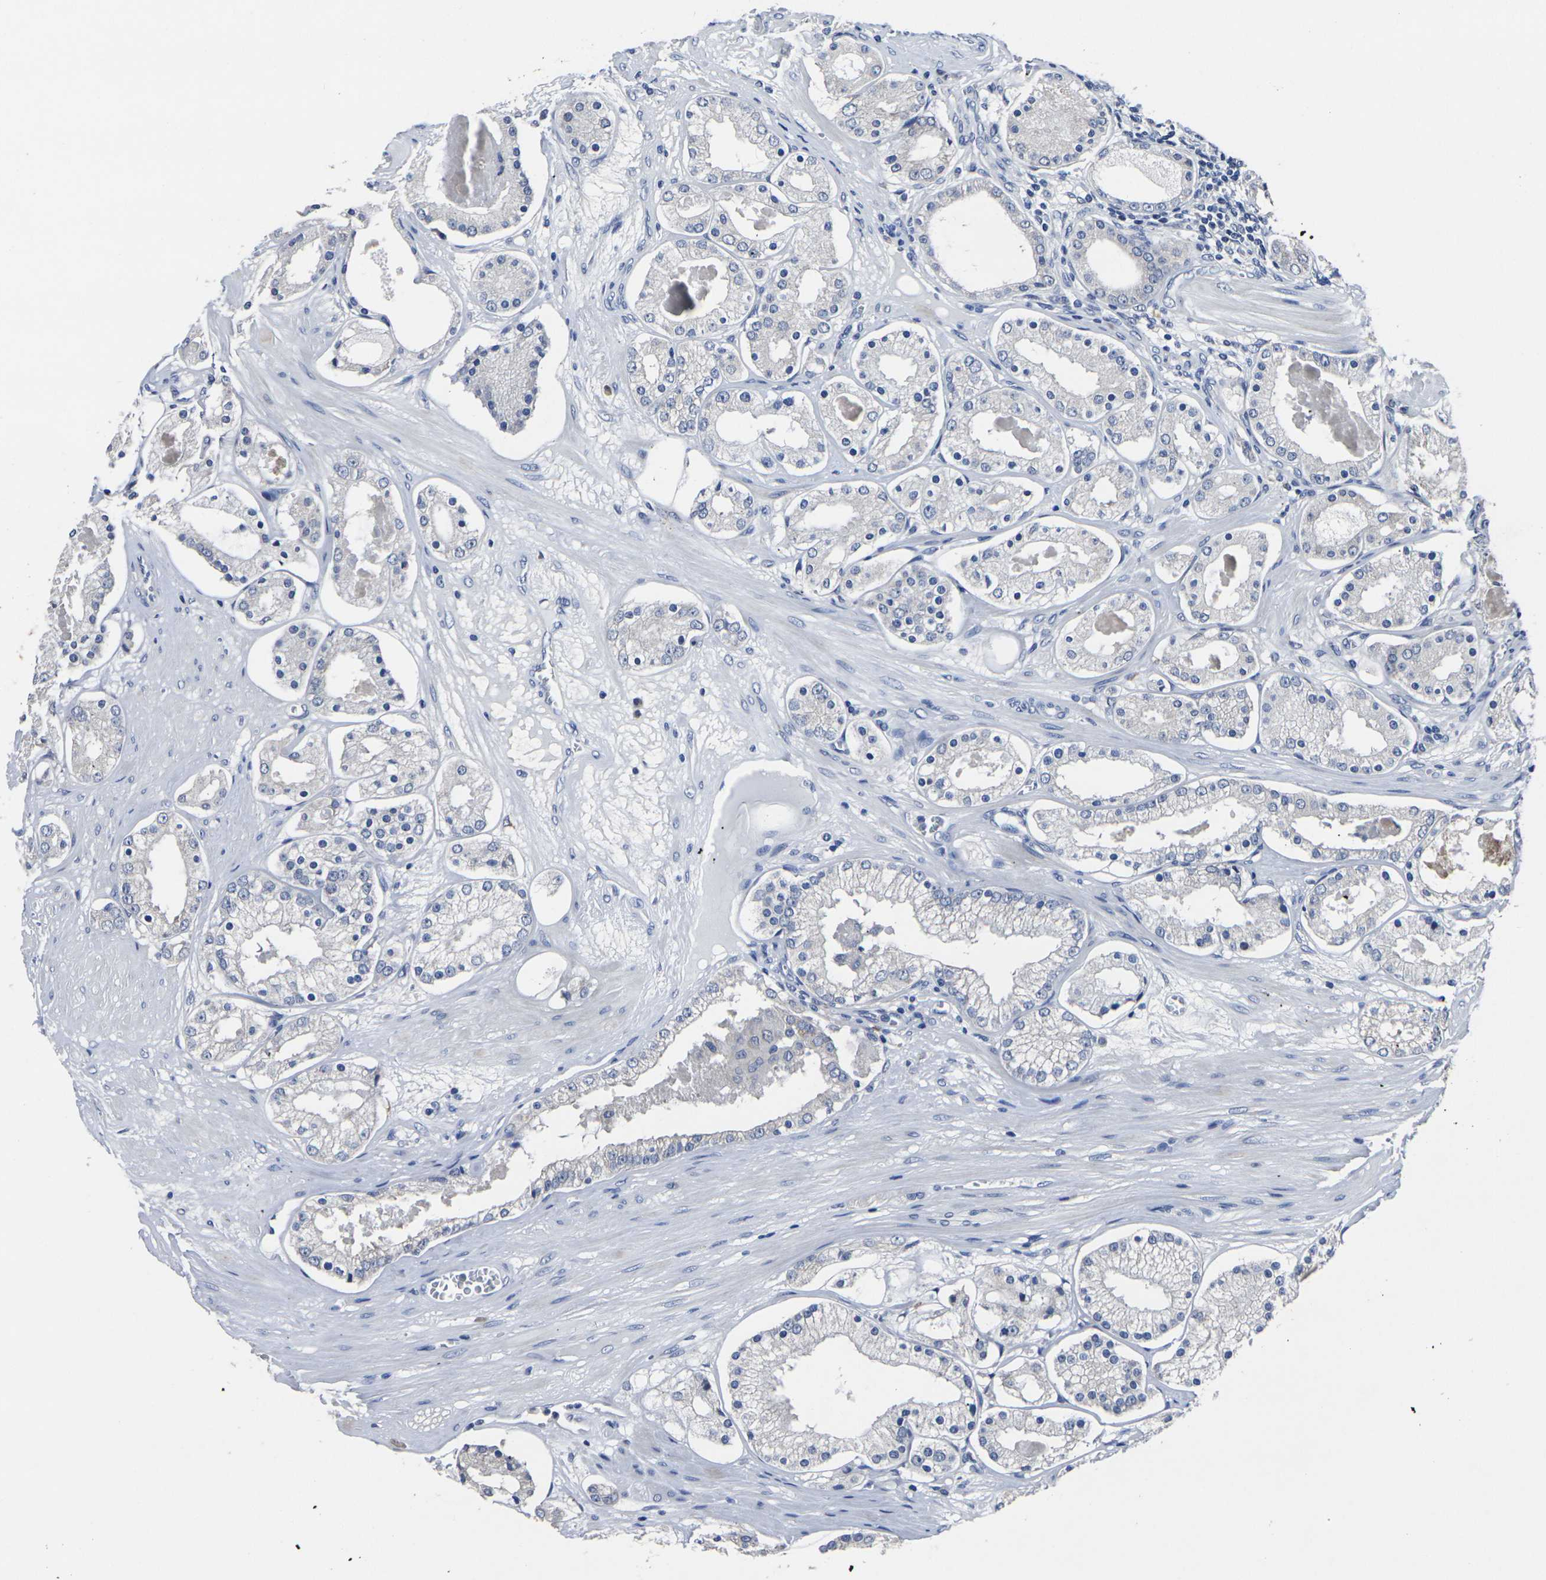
{"staining": {"intensity": "negative", "quantity": "none", "location": "none"}, "tissue": "prostate cancer", "cell_type": "Tumor cells", "image_type": "cancer", "snomed": [{"axis": "morphology", "description": "Adenocarcinoma, High grade"}, {"axis": "topography", "description": "Prostate"}], "caption": "Tumor cells are negative for protein expression in human prostate adenocarcinoma (high-grade).", "gene": "CYP2C8", "patient": {"sex": "male", "age": 66}}